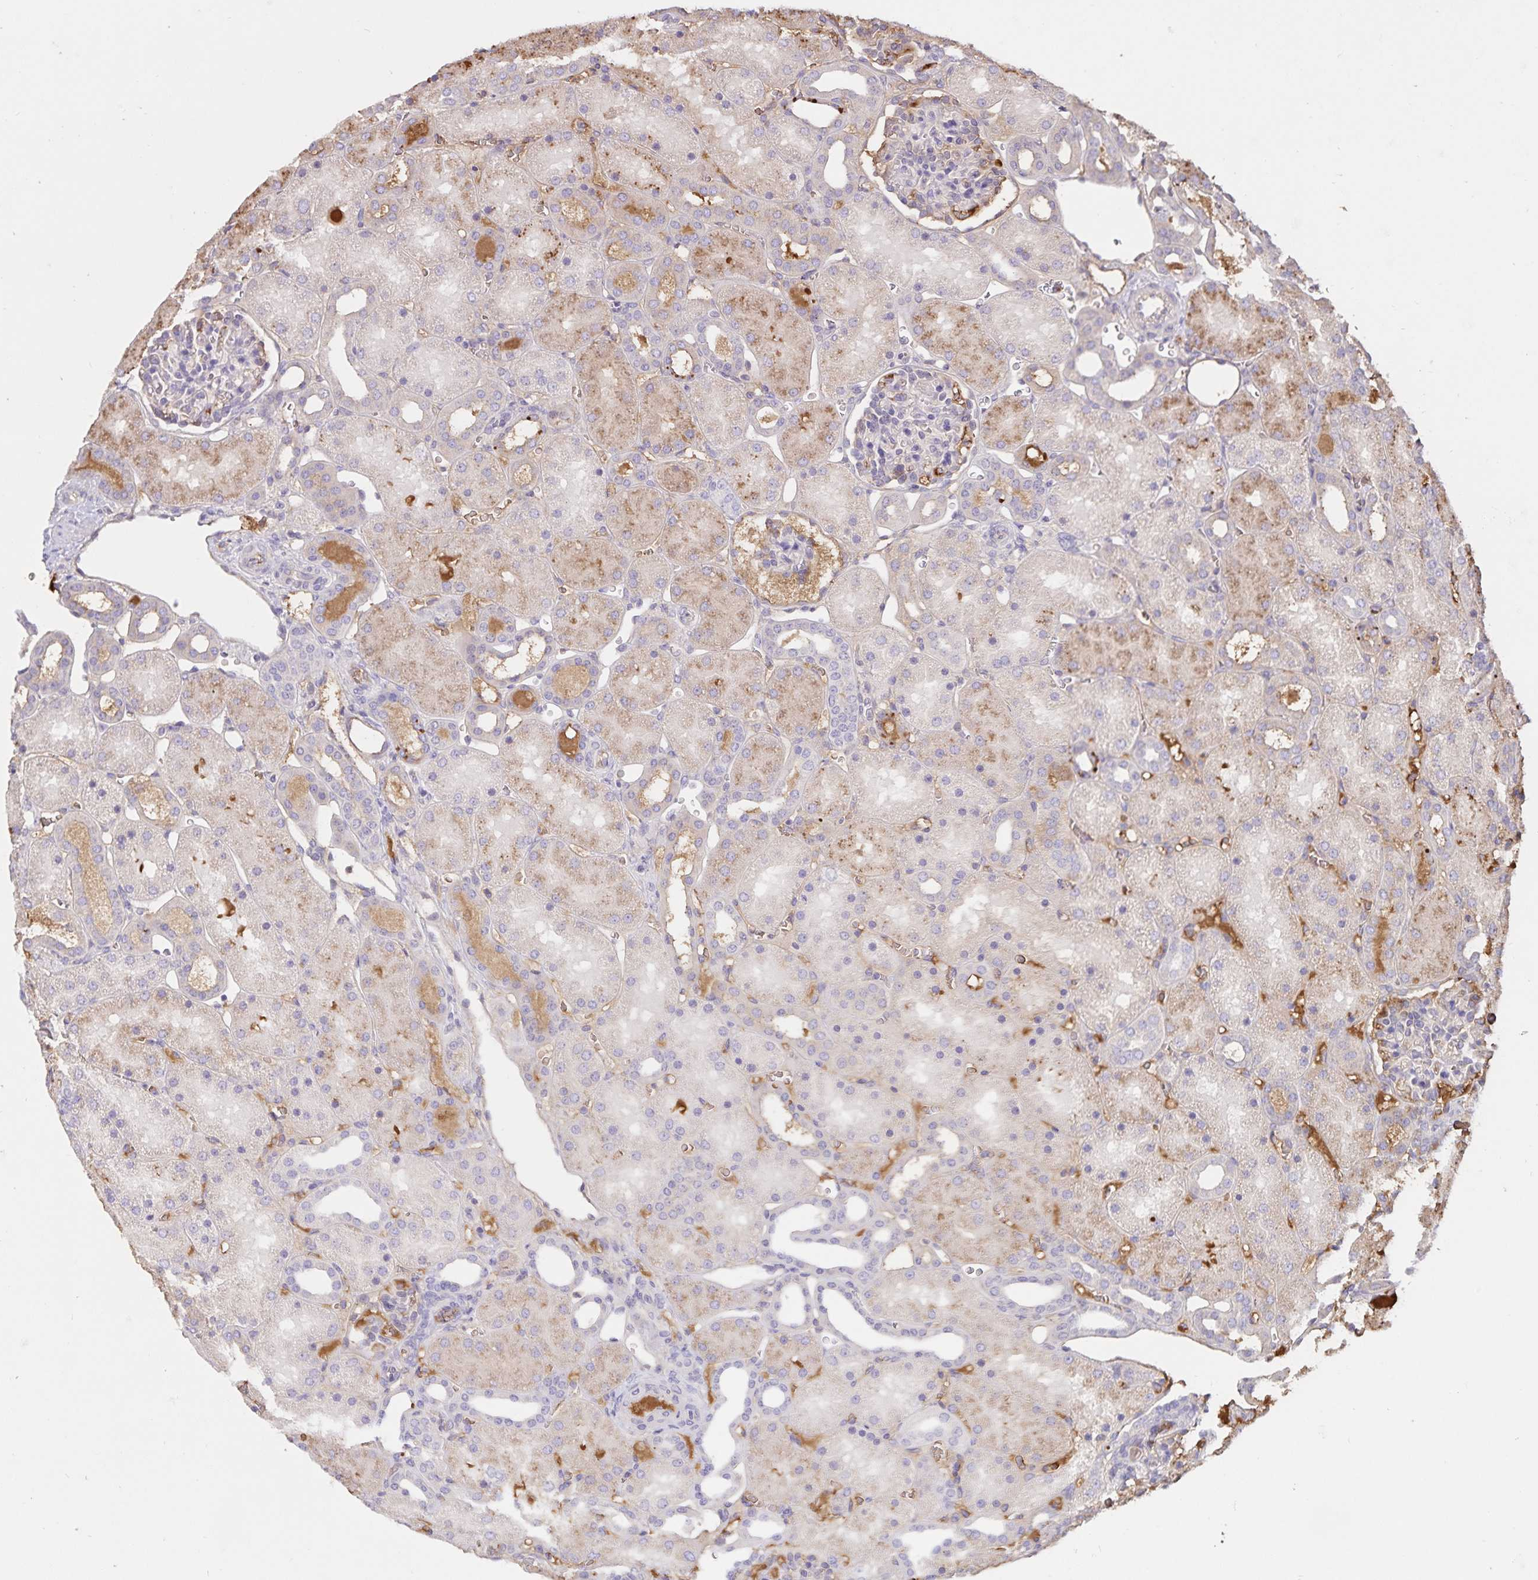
{"staining": {"intensity": "negative", "quantity": "none", "location": "none"}, "tissue": "kidney", "cell_type": "Cells in glomeruli", "image_type": "normal", "snomed": [{"axis": "morphology", "description": "Normal tissue, NOS"}, {"axis": "topography", "description": "Kidney"}], "caption": "This is an immunohistochemistry (IHC) image of normal human kidney. There is no staining in cells in glomeruli.", "gene": "FGG", "patient": {"sex": "male", "age": 2}}